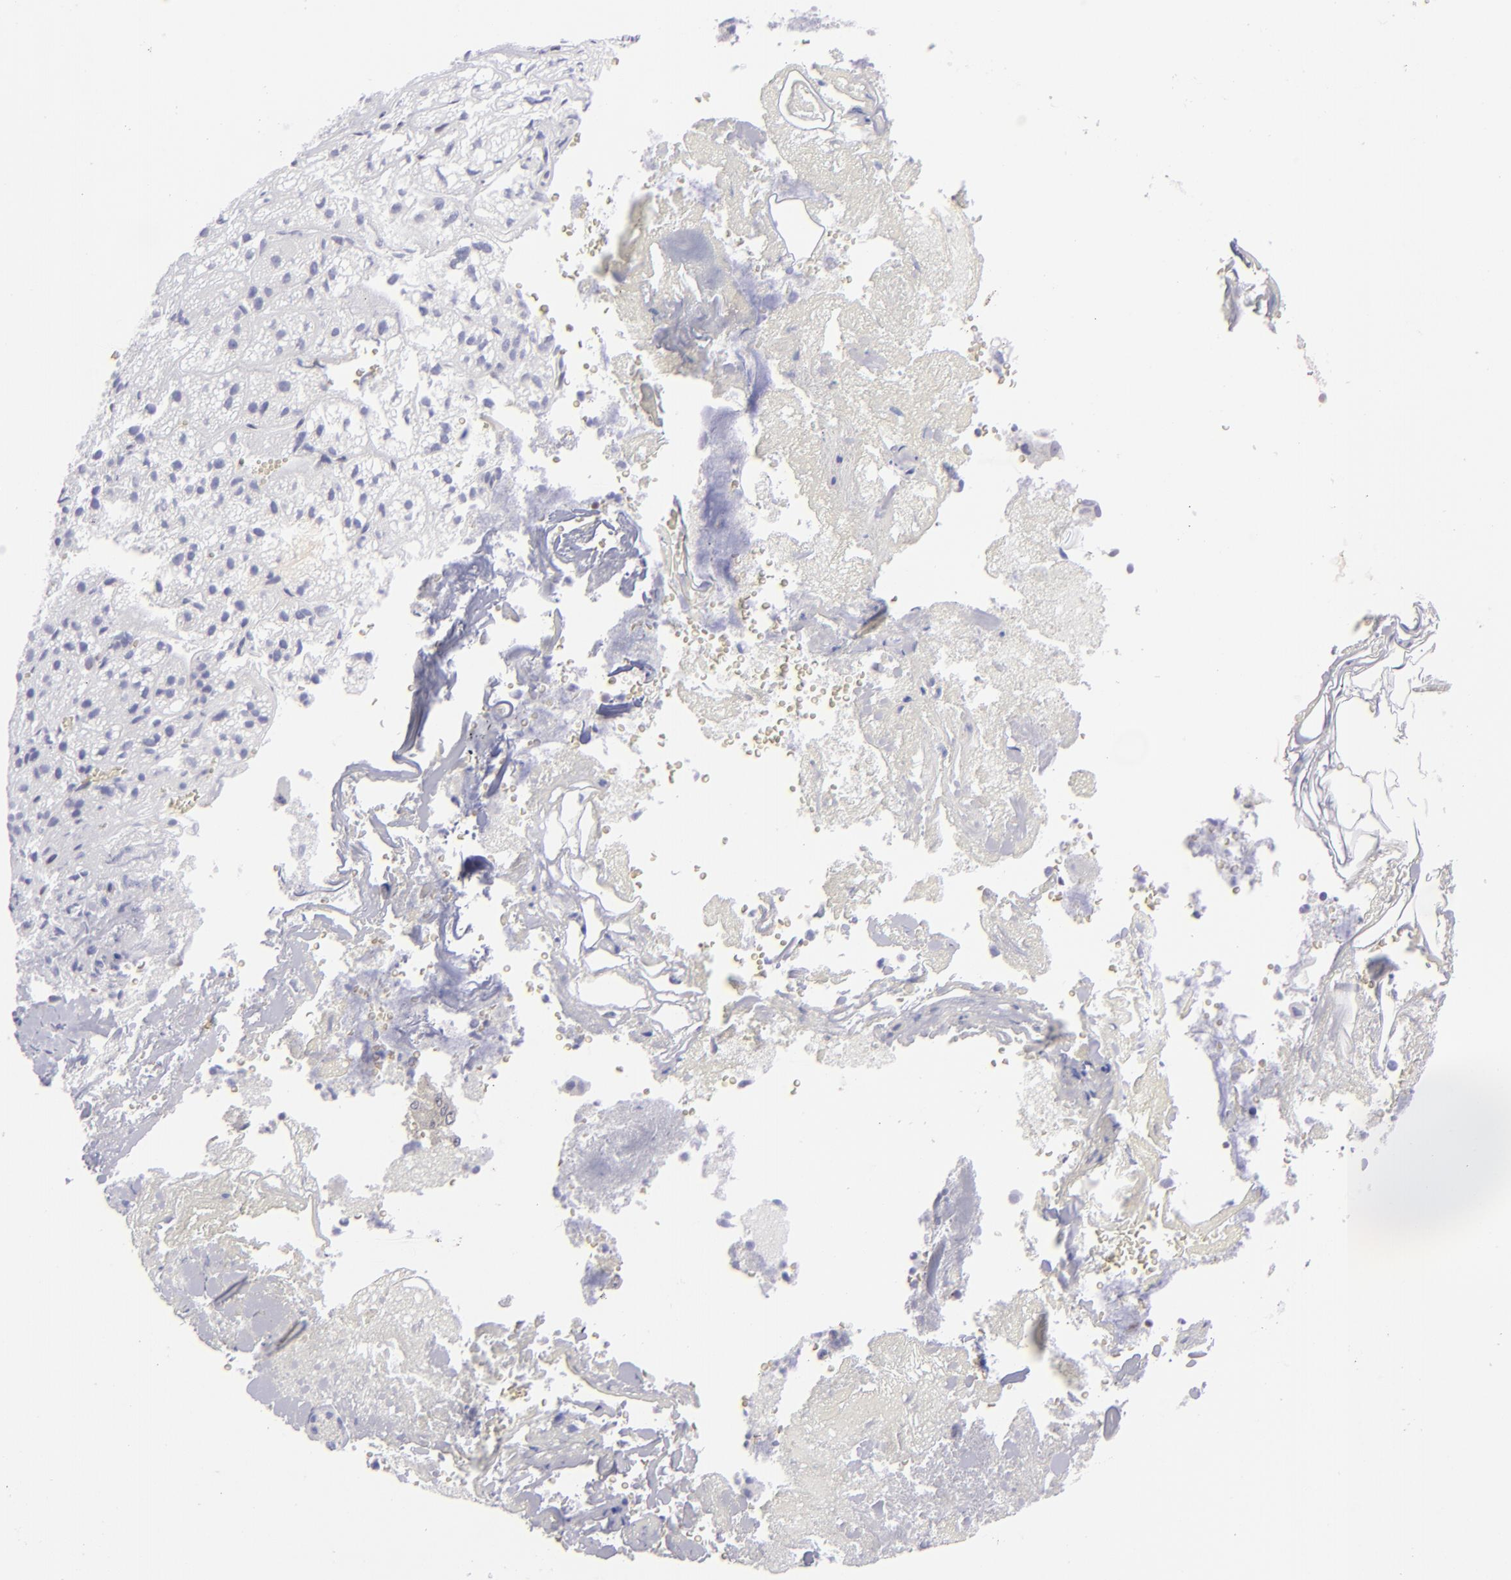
{"staining": {"intensity": "negative", "quantity": "none", "location": "none"}, "tissue": "adrenal gland", "cell_type": "Glandular cells", "image_type": "normal", "snomed": [{"axis": "morphology", "description": "Normal tissue, NOS"}, {"axis": "topography", "description": "Adrenal gland"}], "caption": "Glandular cells show no significant protein positivity in unremarkable adrenal gland.", "gene": "ETS1", "patient": {"sex": "female", "age": 71}}